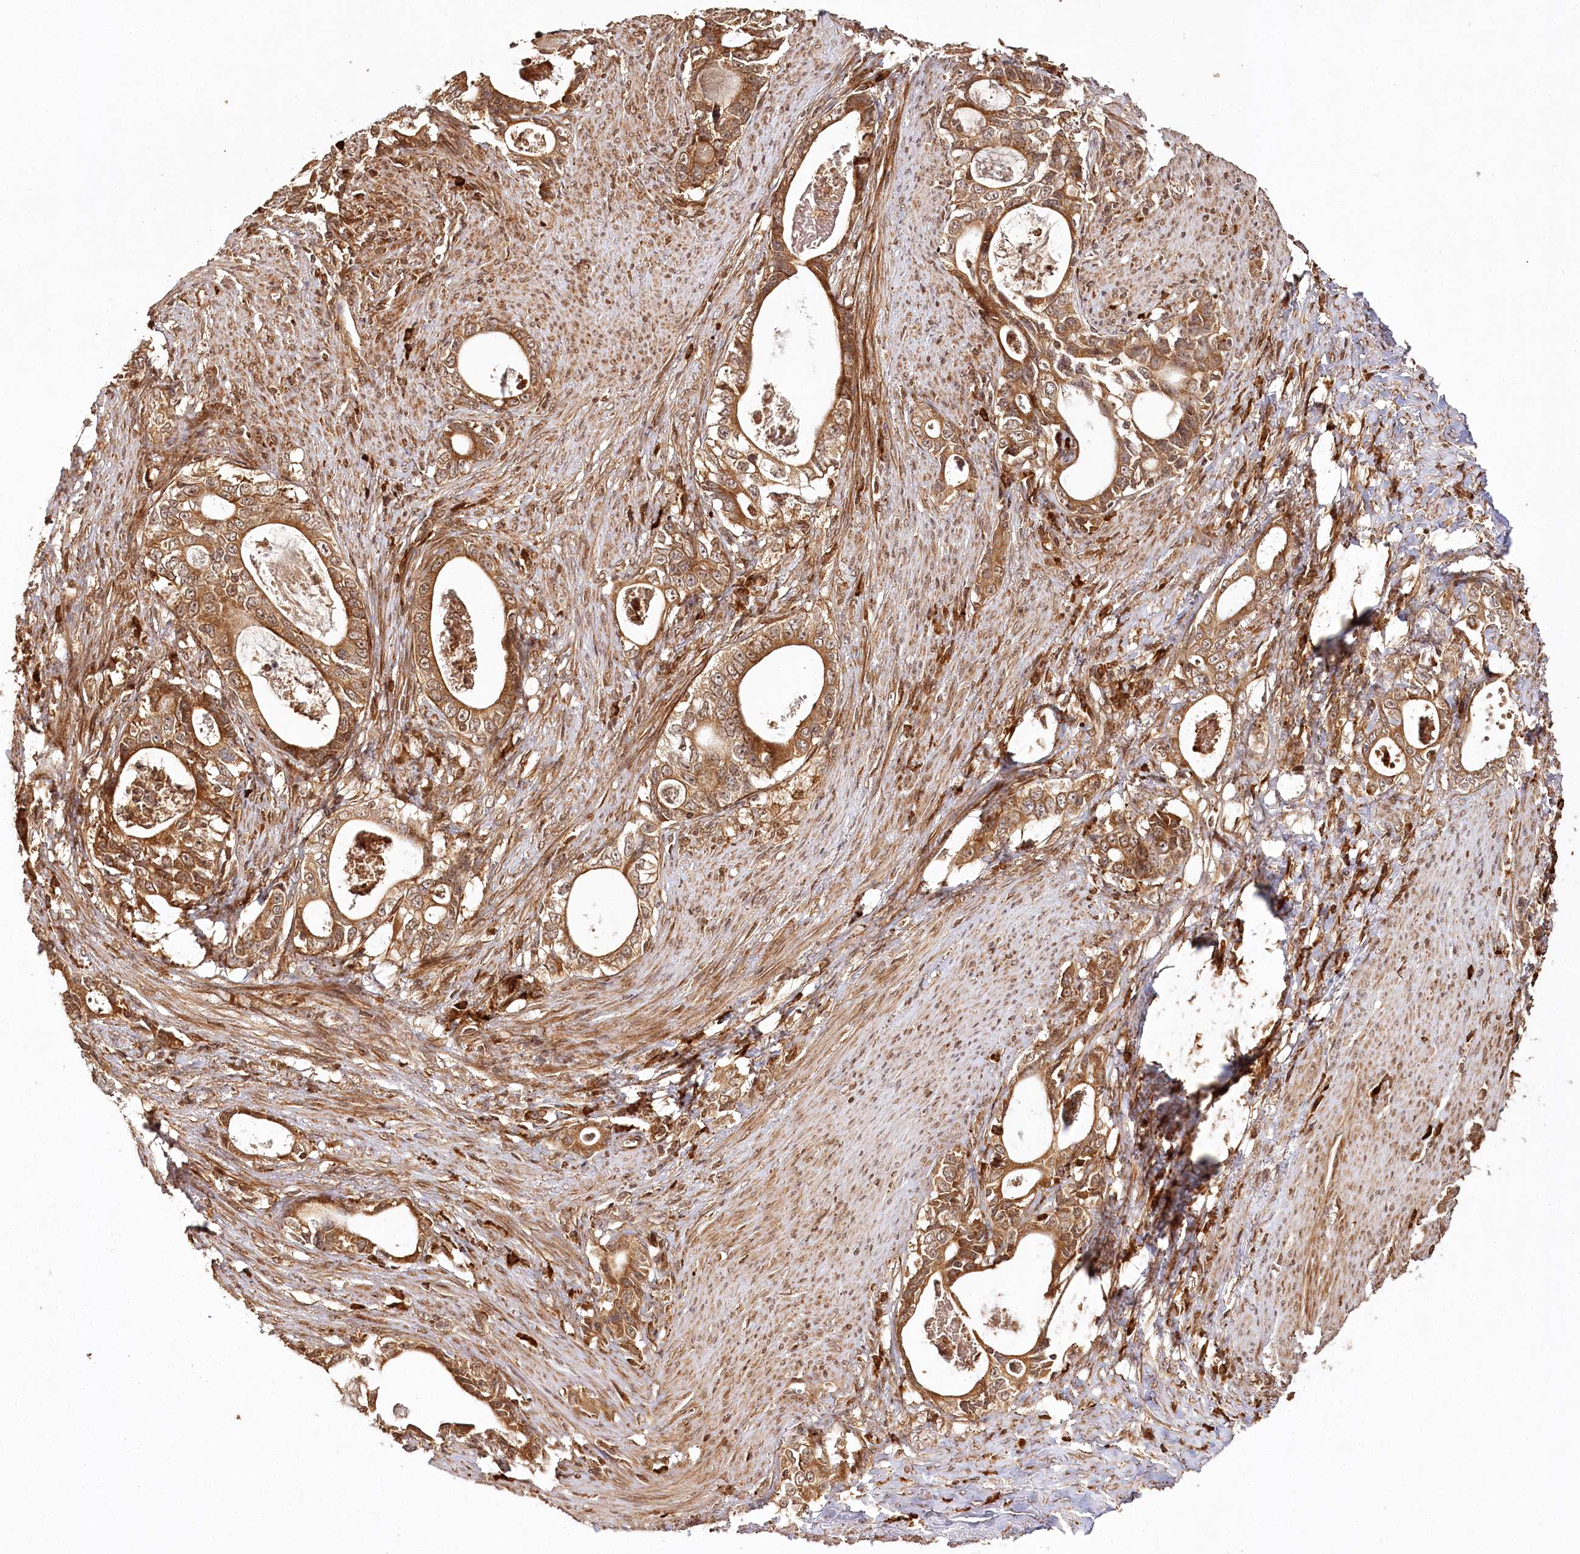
{"staining": {"intensity": "moderate", "quantity": ">75%", "location": "cytoplasmic/membranous,nuclear"}, "tissue": "stomach cancer", "cell_type": "Tumor cells", "image_type": "cancer", "snomed": [{"axis": "morphology", "description": "Adenocarcinoma, NOS"}, {"axis": "topography", "description": "Stomach, lower"}], "caption": "This is a histology image of IHC staining of stomach adenocarcinoma, which shows moderate staining in the cytoplasmic/membranous and nuclear of tumor cells.", "gene": "ULK2", "patient": {"sex": "female", "age": 72}}